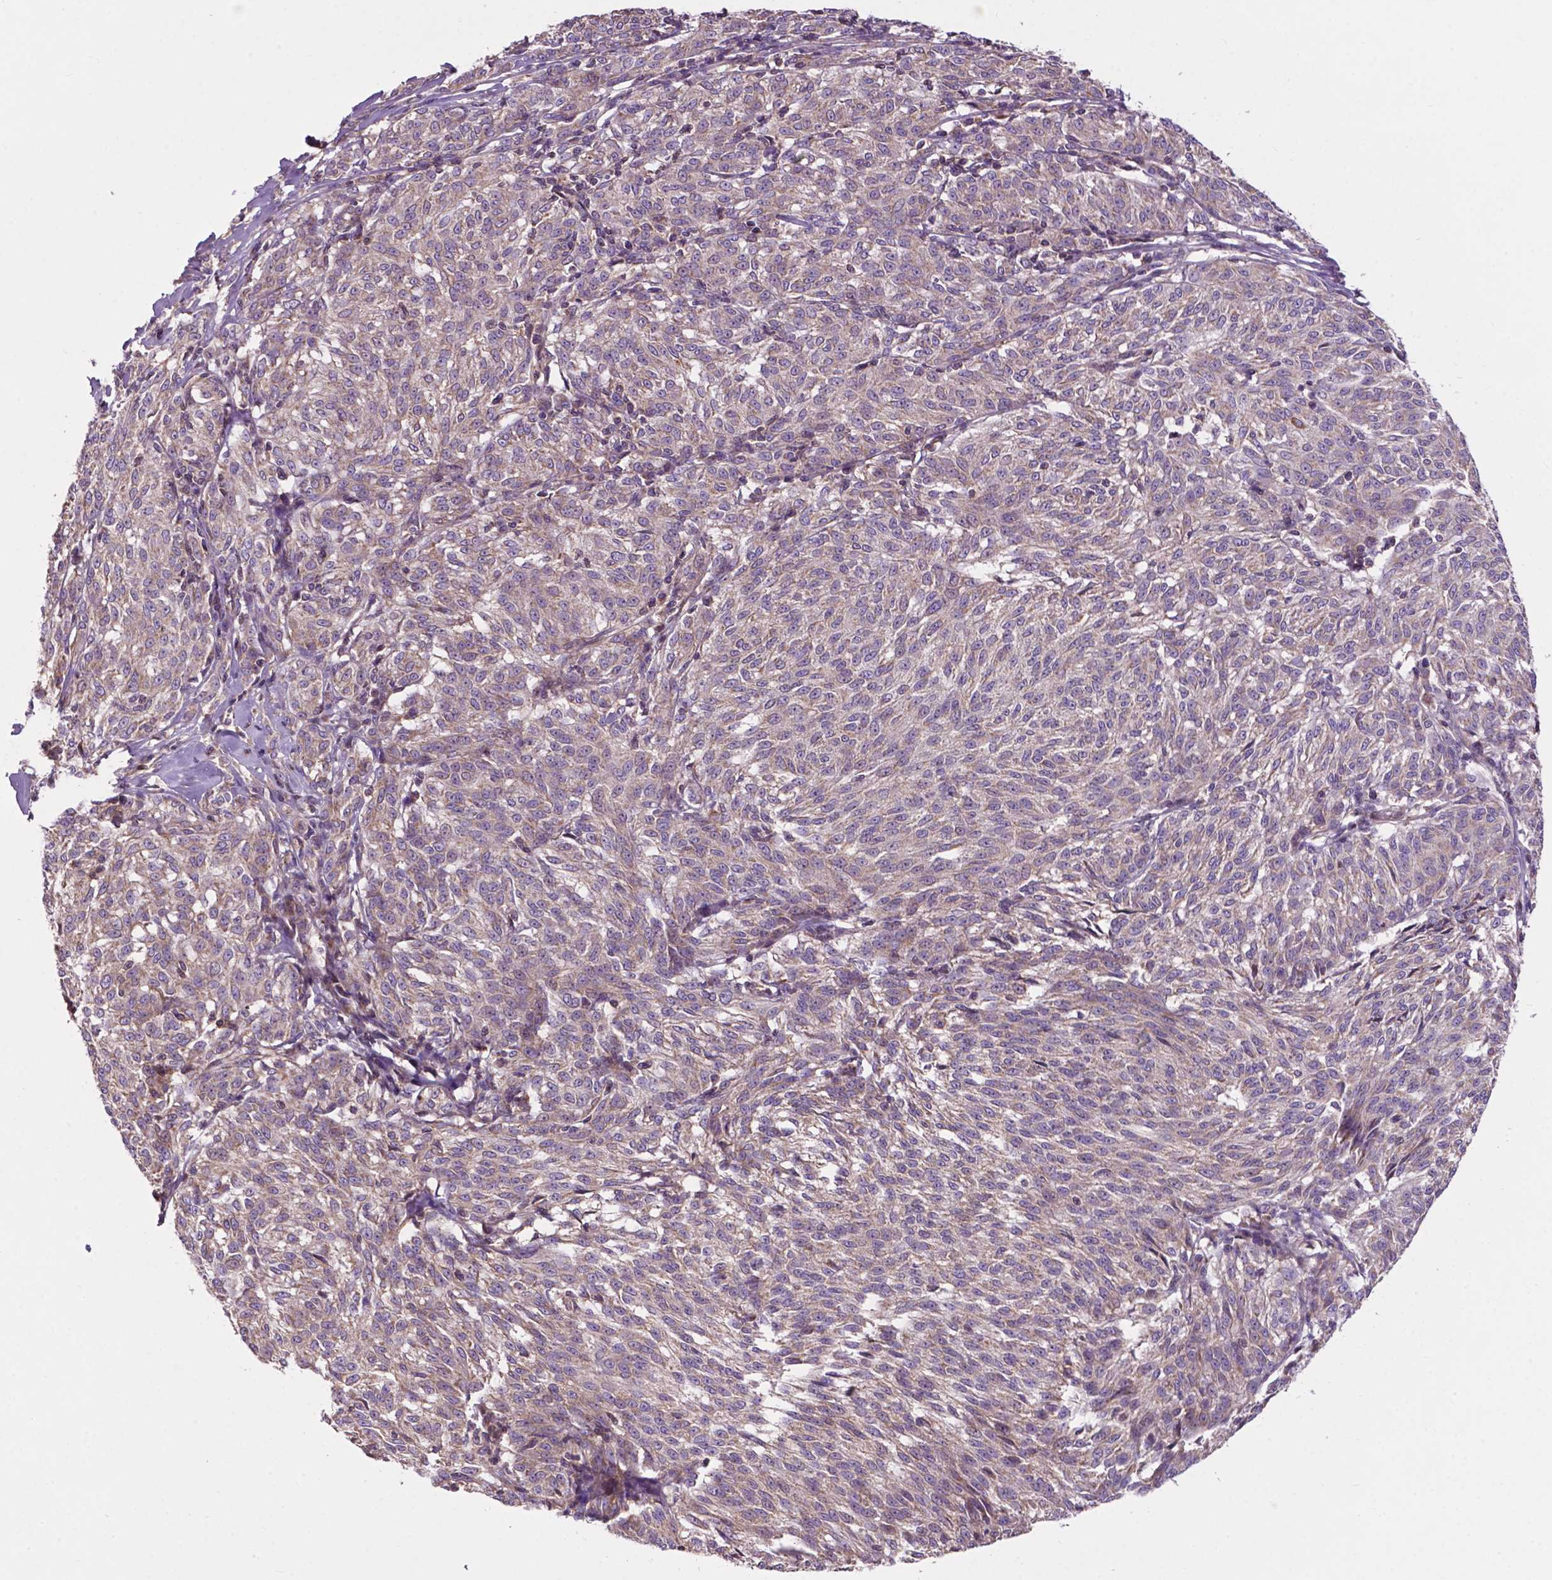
{"staining": {"intensity": "weak", "quantity": "<25%", "location": "cytoplasmic/membranous"}, "tissue": "melanoma", "cell_type": "Tumor cells", "image_type": "cancer", "snomed": [{"axis": "morphology", "description": "Malignant melanoma, NOS"}, {"axis": "topography", "description": "Skin"}], "caption": "DAB (3,3'-diaminobenzidine) immunohistochemical staining of human melanoma demonstrates no significant positivity in tumor cells.", "gene": "SPNS2", "patient": {"sex": "female", "age": 72}}